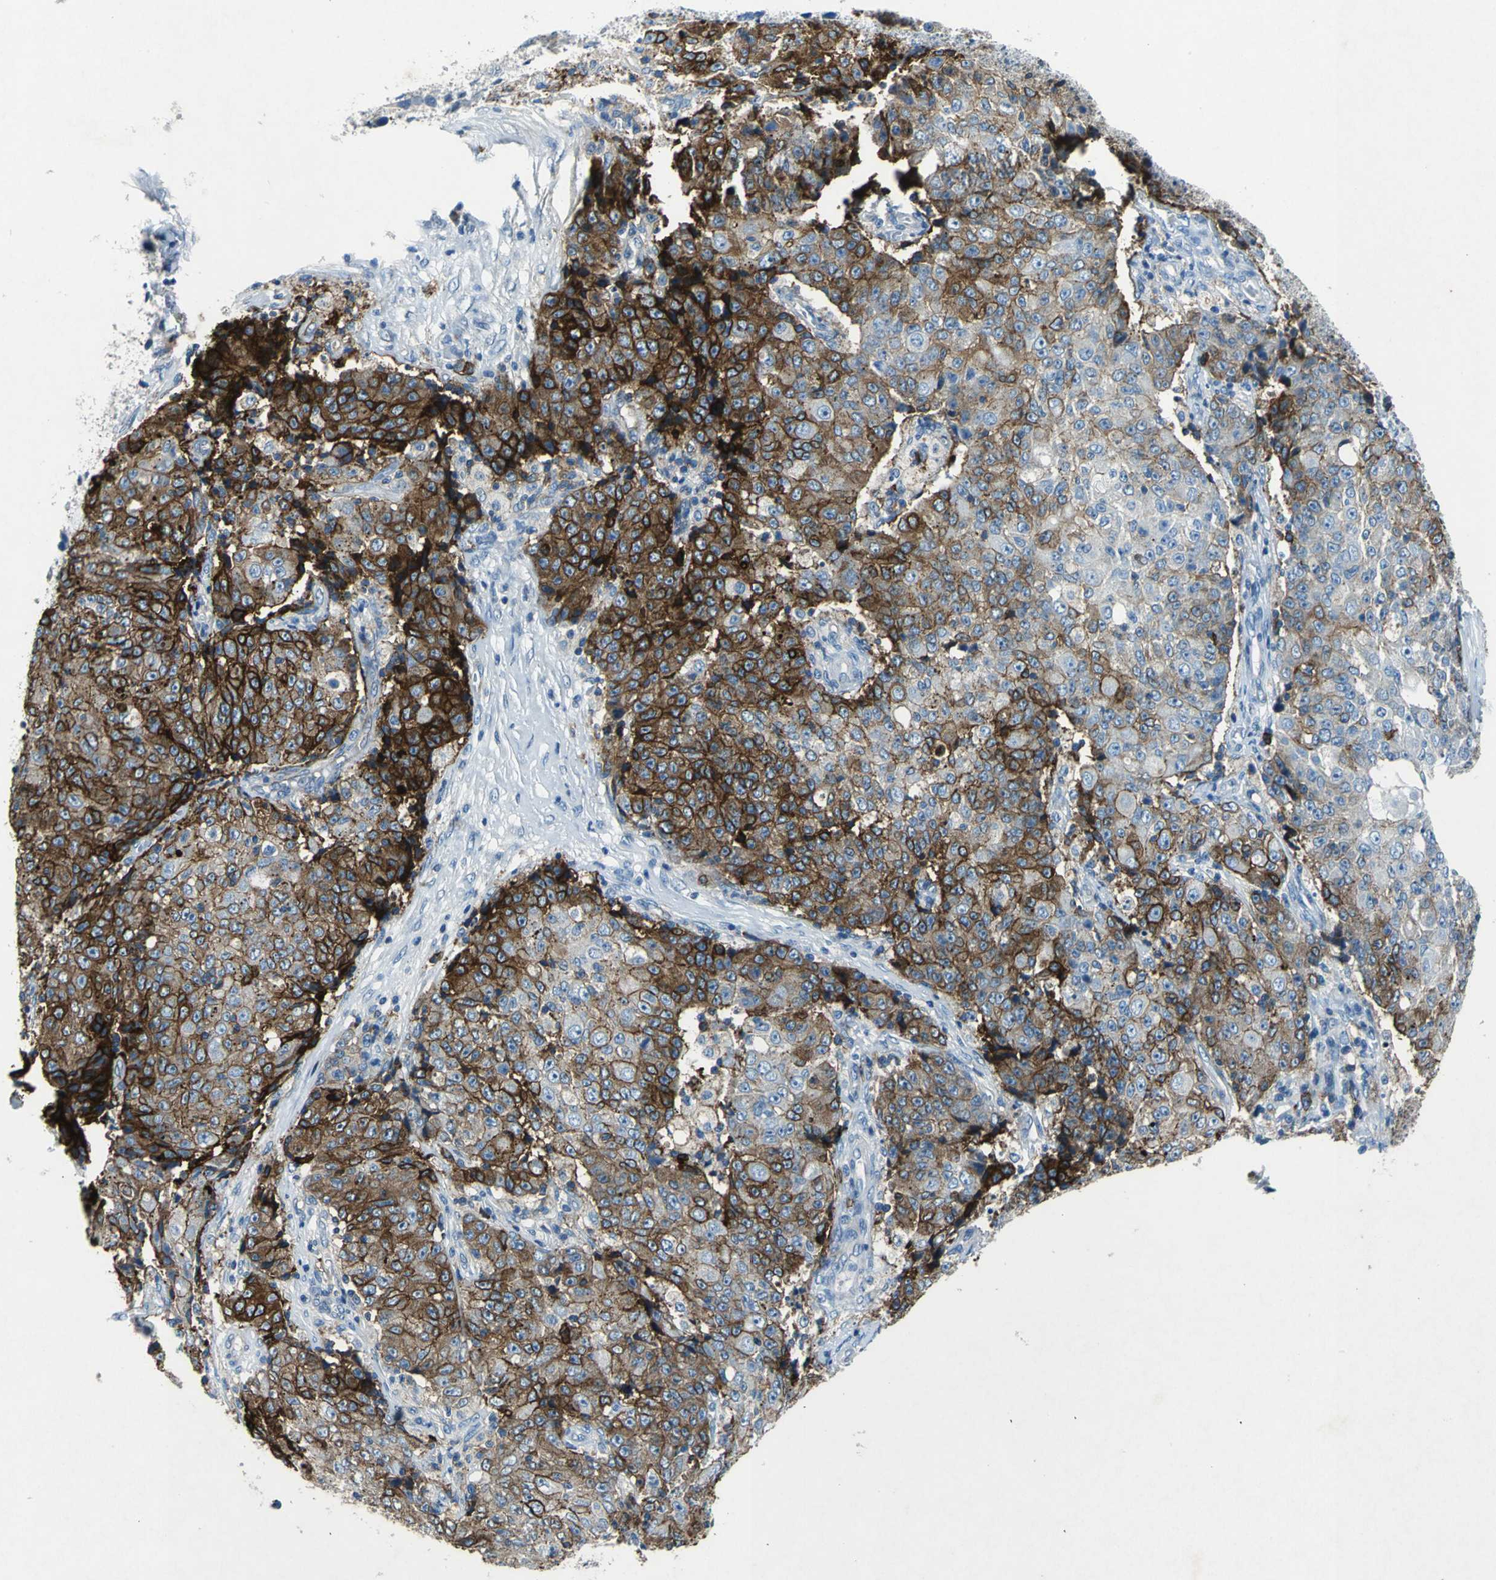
{"staining": {"intensity": "strong", "quantity": ">75%", "location": "cytoplasmic/membranous"}, "tissue": "ovarian cancer", "cell_type": "Tumor cells", "image_type": "cancer", "snomed": [{"axis": "morphology", "description": "Carcinoma, endometroid"}, {"axis": "topography", "description": "Ovary"}], "caption": "The image reveals staining of ovarian endometroid carcinoma, revealing strong cytoplasmic/membranous protein staining (brown color) within tumor cells. The protein is shown in brown color, while the nuclei are stained blue.", "gene": "RPS13", "patient": {"sex": "female", "age": 42}}